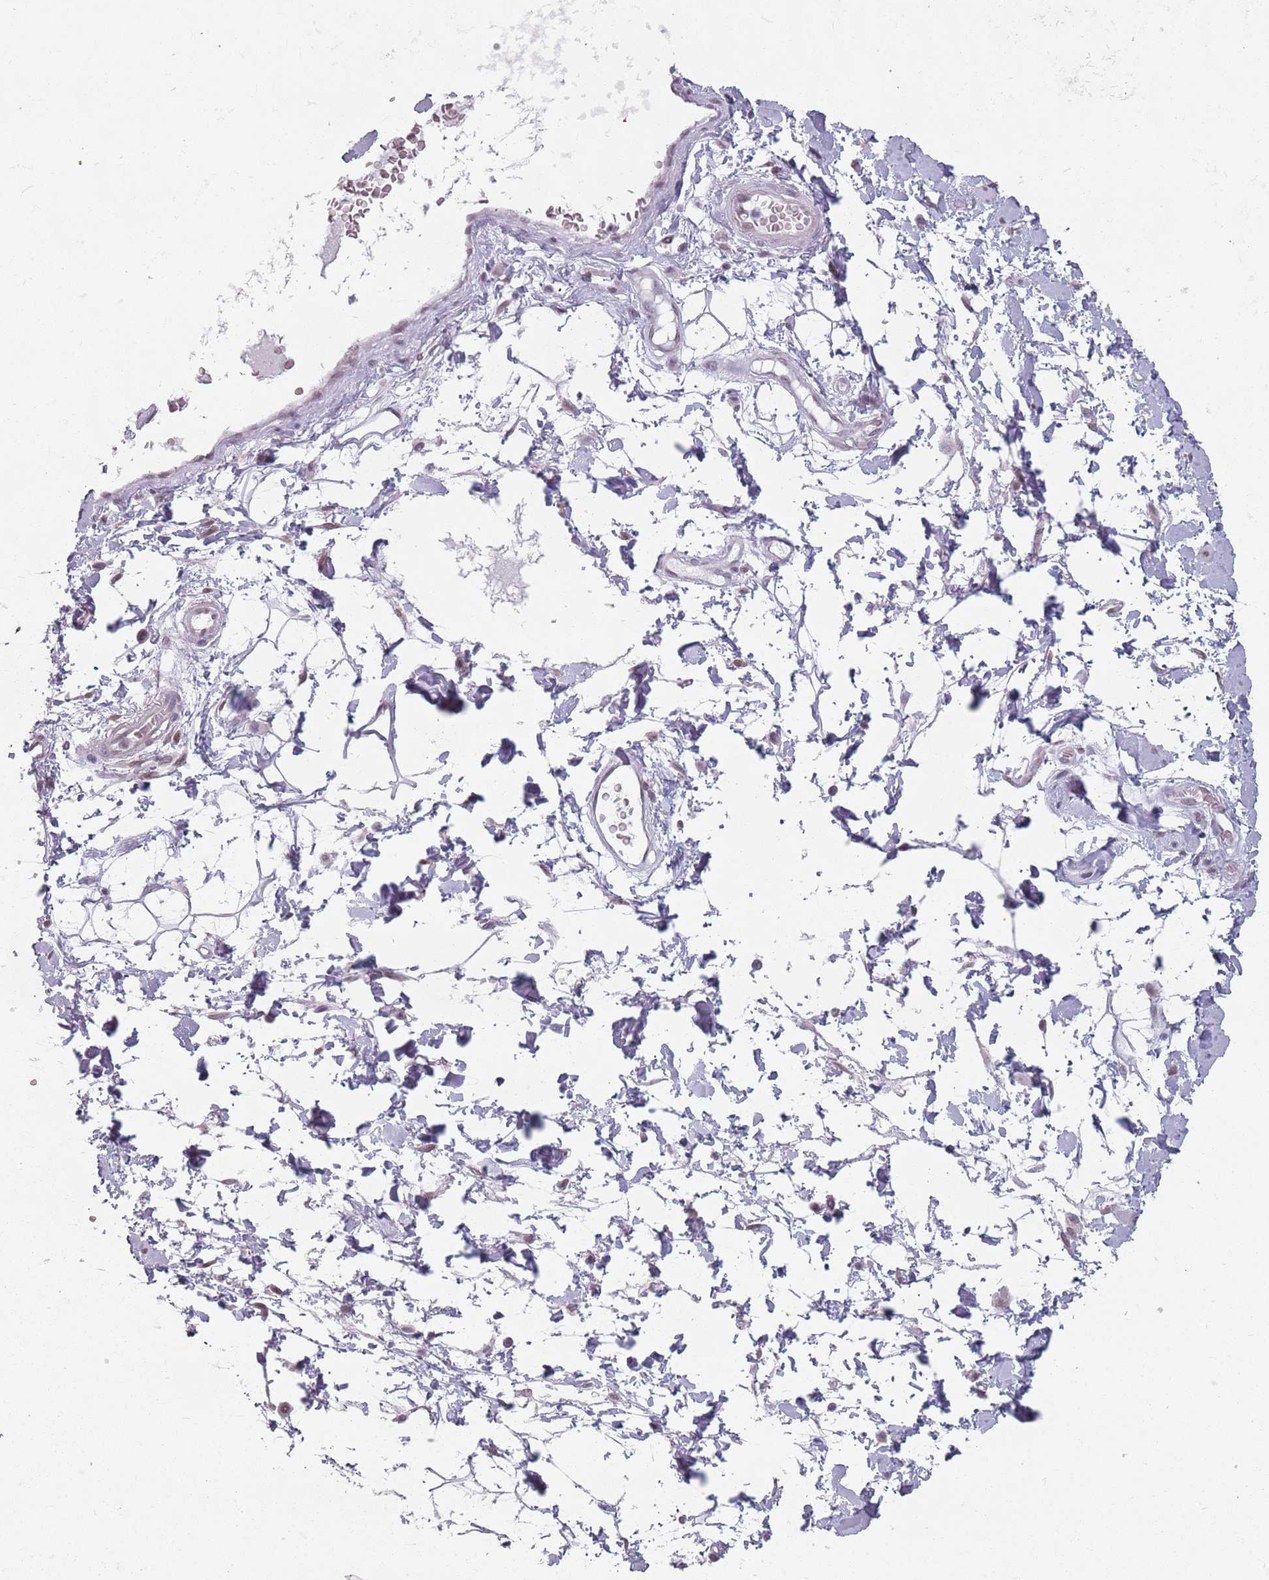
{"staining": {"intensity": "weak", "quantity": ">75%", "location": "nuclear"}, "tissue": "adipose tissue", "cell_type": "Adipocytes", "image_type": "normal", "snomed": [{"axis": "morphology", "description": "Normal tissue, NOS"}, {"axis": "morphology", "description": "Adenocarcinoma, NOS"}, {"axis": "topography", "description": "Rectum"}, {"axis": "topography", "description": "Vagina"}, {"axis": "topography", "description": "Peripheral nerve tissue"}], "caption": "IHC staining of unremarkable adipose tissue, which reveals low levels of weak nuclear staining in approximately >75% of adipocytes indicating weak nuclear protein expression. The staining was performed using DAB (brown) for protein detection and nuclei were counterstained in hematoxylin (blue).", "gene": "PTCHD1", "patient": {"sex": "female", "age": 71}}